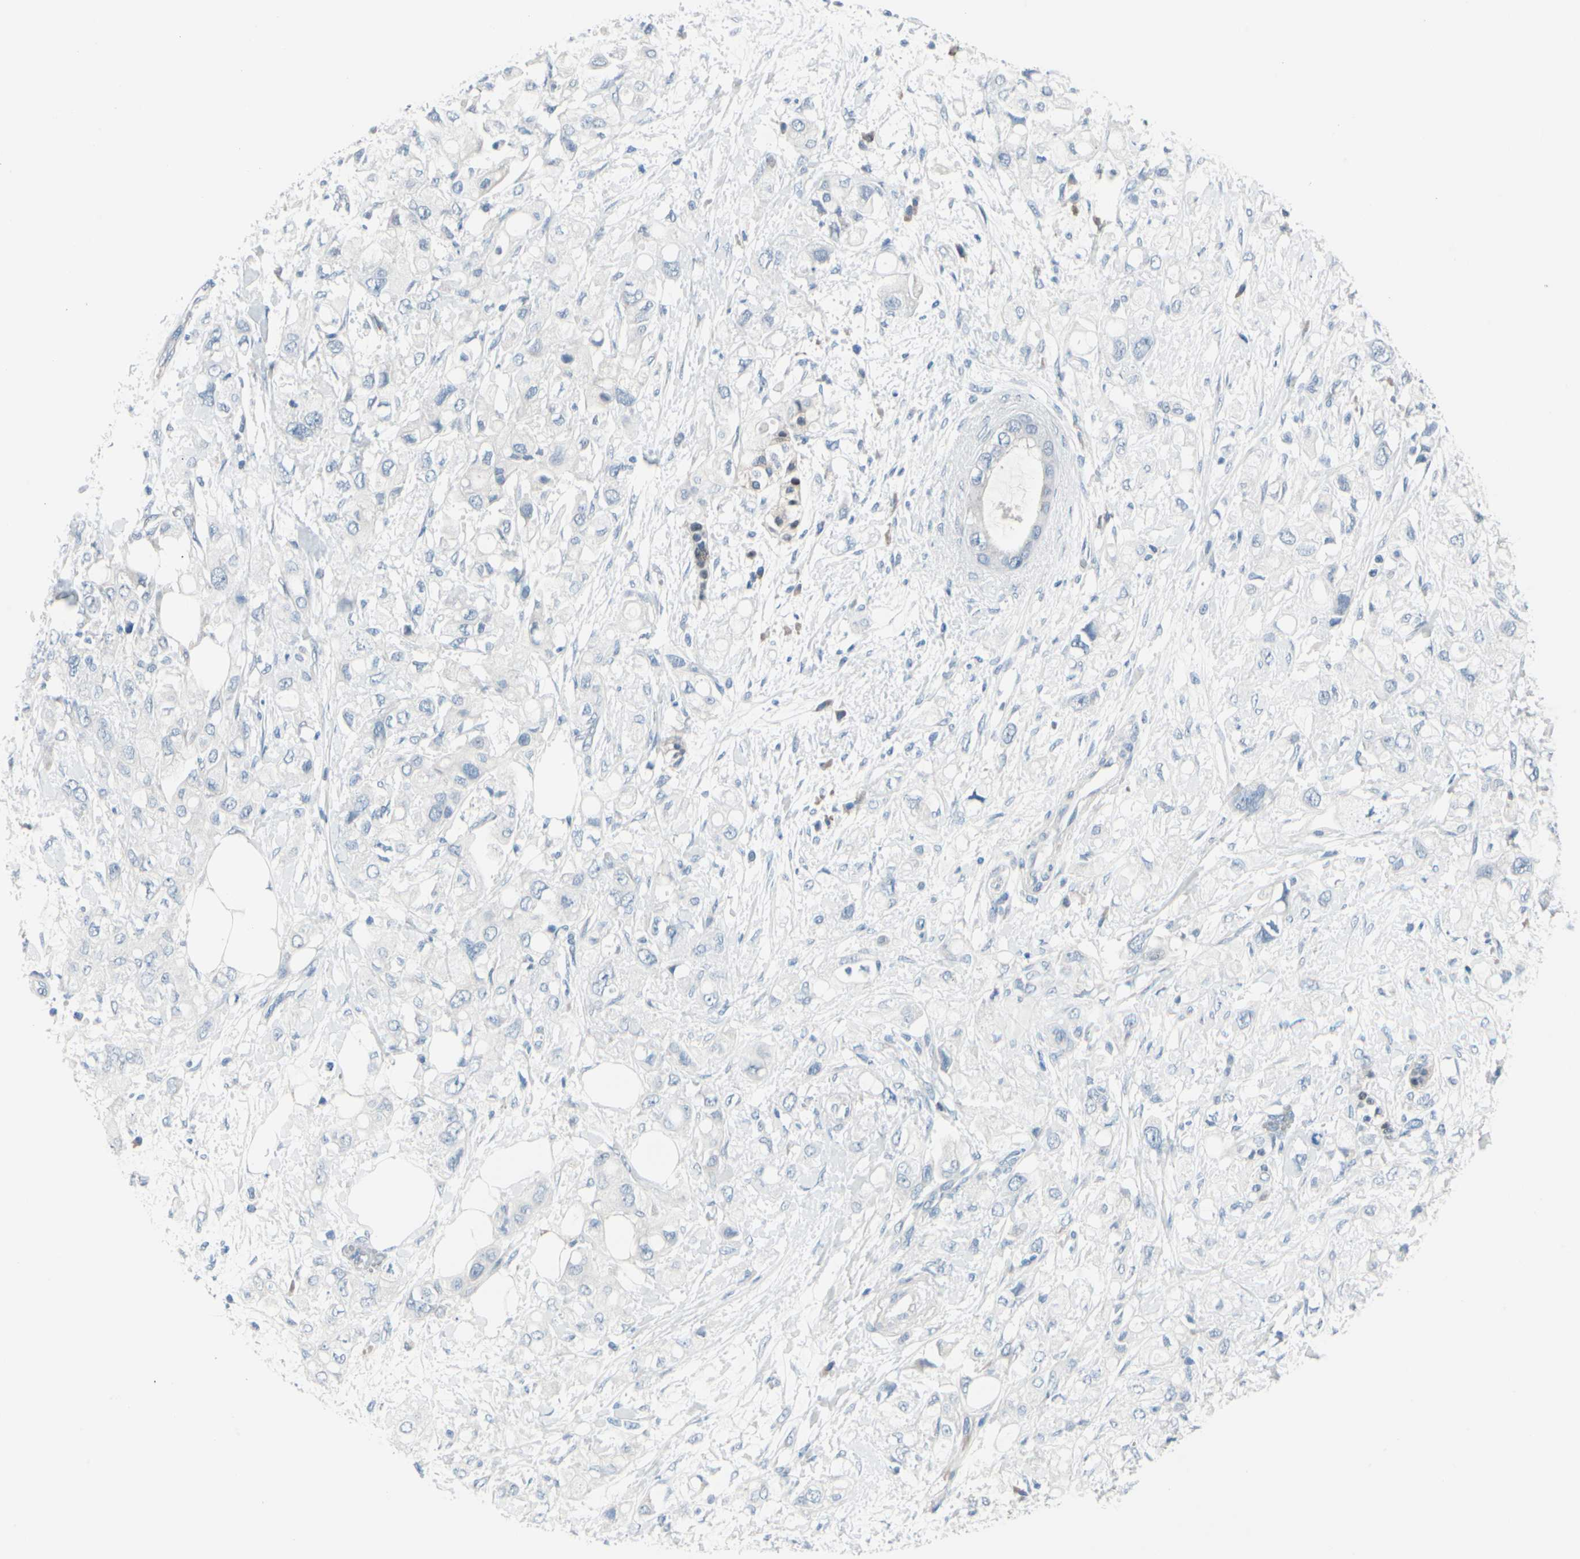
{"staining": {"intensity": "negative", "quantity": "none", "location": "none"}, "tissue": "pancreatic cancer", "cell_type": "Tumor cells", "image_type": "cancer", "snomed": [{"axis": "morphology", "description": "Adenocarcinoma, NOS"}, {"axis": "topography", "description": "Pancreas"}], "caption": "The immunohistochemistry (IHC) photomicrograph has no significant expression in tumor cells of adenocarcinoma (pancreatic) tissue.", "gene": "PGR", "patient": {"sex": "female", "age": 56}}